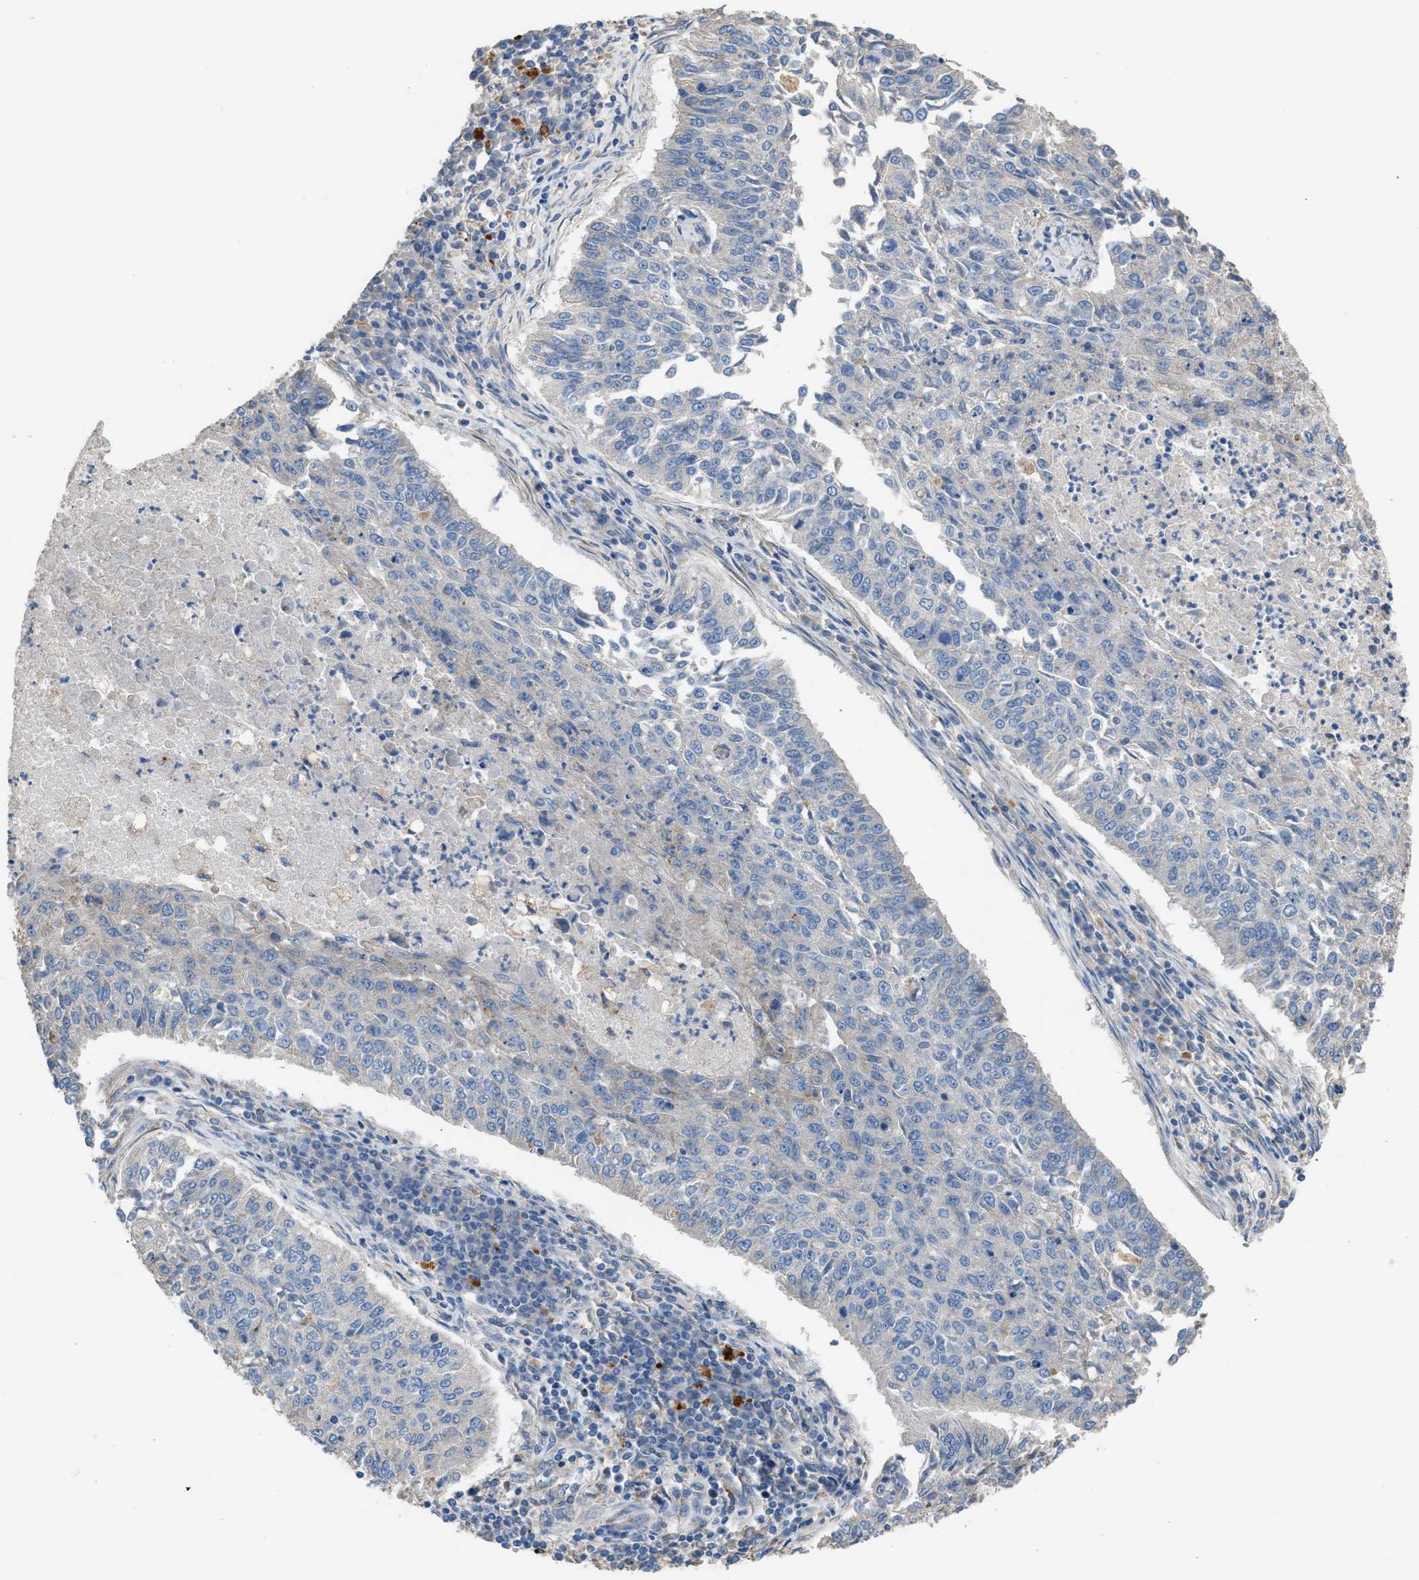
{"staining": {"intensity": "negative", "quantity": "none", "location": "none"}, "tissue": "lung cancer", "cell_type": "Tumor cells", "image_type": "cancer", "snomed": [{"axis": "morphology", "description": "Normal tissue, NOS"}, {"axis": "morphology", "description": "Squamous cell carcinoma, NOS"}, {"axis": "topography", "description": "Cartilage tissue"}, {"axis": "topography", "description": "Bronchus"}, {"axis": "topography", "description": "Lung"}], "caption": "This is an immunohistochemistry (IHC) histopathology image of lung cancer. There is no positivity in tumor cells.", "gene": "AOAH", "patient": {"sex": "female", "age": 49}}